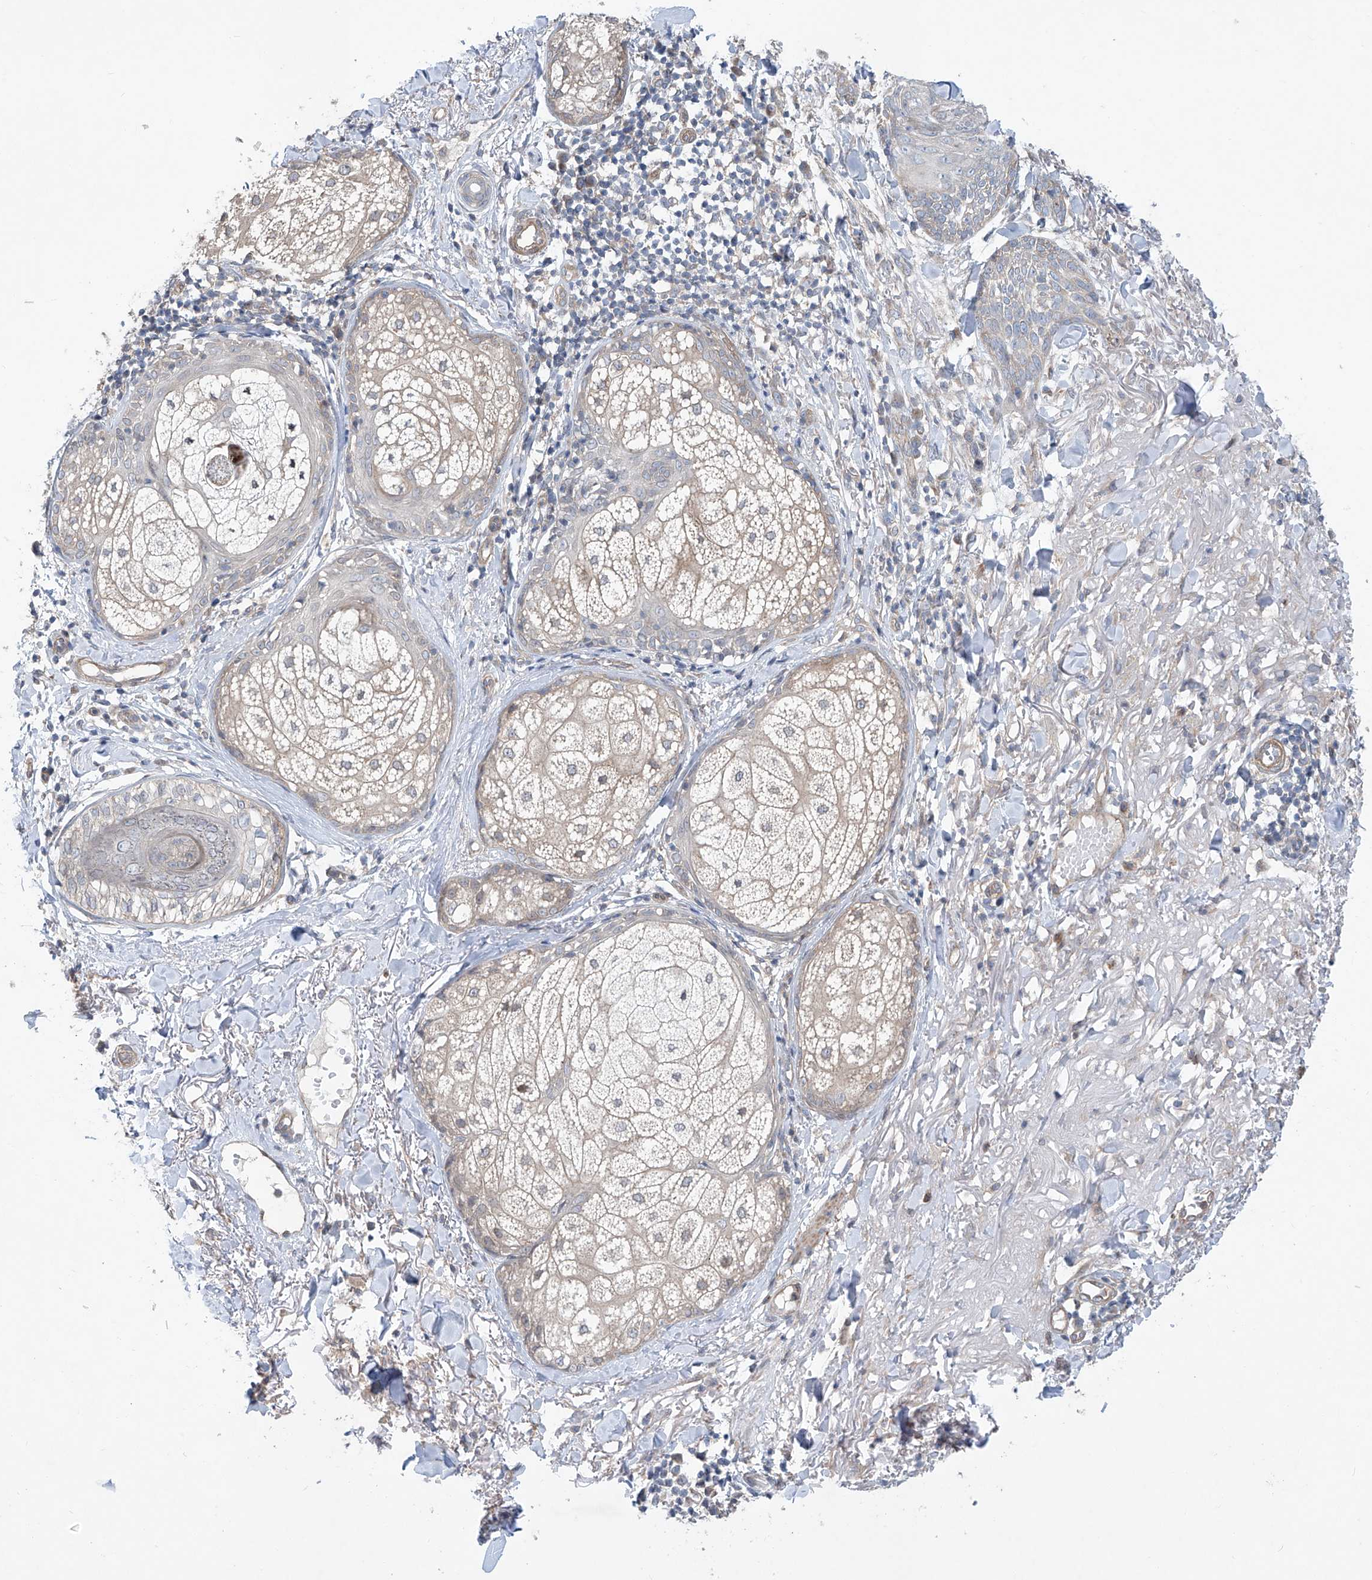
{"staining": {"intensity": "negative", "quantity": "none", "location": "none"}, "tissue": "skin cancer", "cell_type": "Tumor cells", "image_type": "cancer", "snomed": [{"axis": "morphology", "description": "Basal cell carcinoma"}, {"axis": "topography", "description": "Skin"}], "caption": "Human skin basal cell carcinoma stained for a protein using immunohistochemistry (IHC) shows no expression in tumor cells.", "gene": "KLC4", "patient": {"sex": "male", "age": 85}}